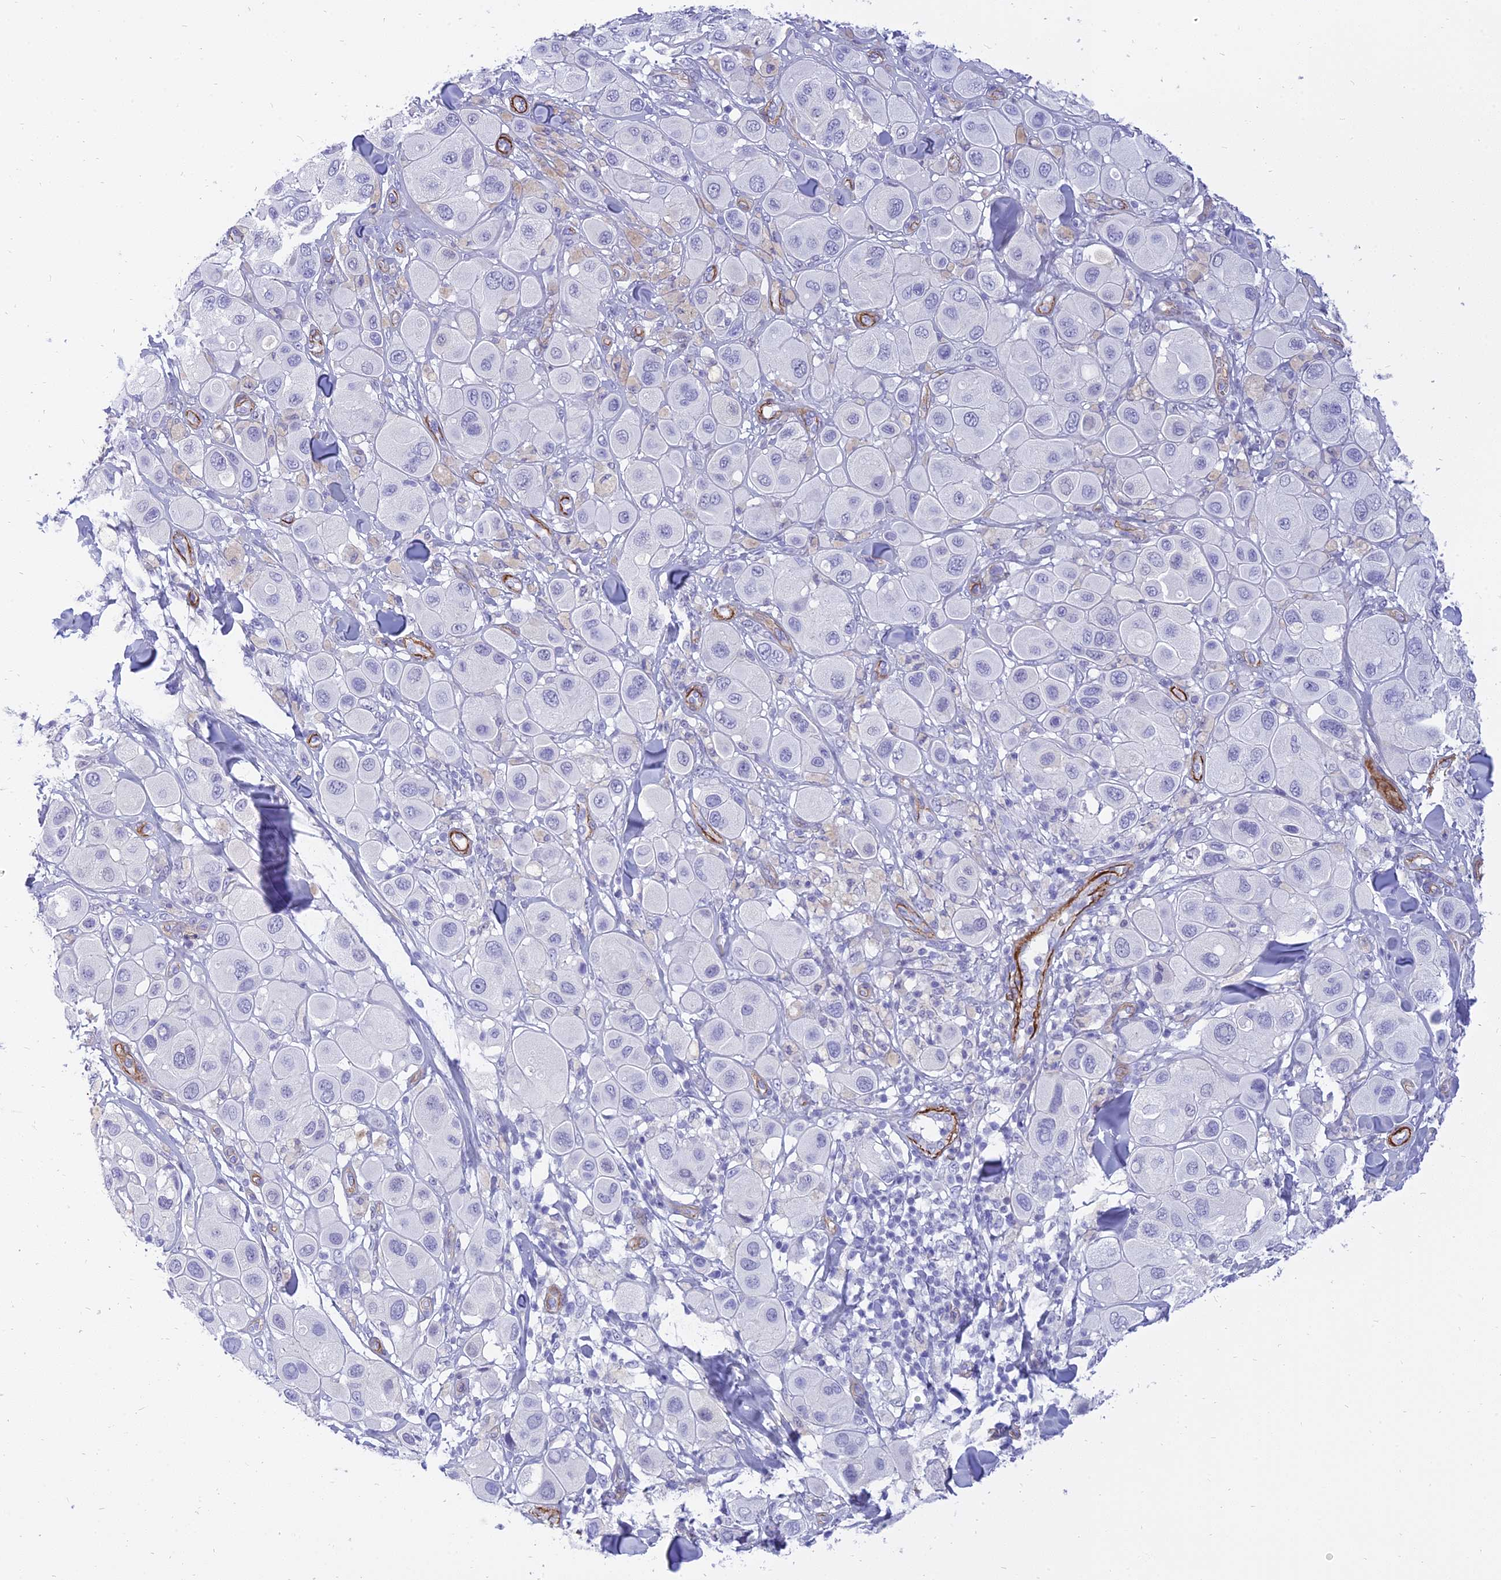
{"staining": {"intensity": "negative", "quantity": "none", "location": "none"}, "tissue": "melanoma", "cell_type": "Tumor cells", "image_type": "cancer", "snomed": [{"axis": "morphology", "description": "Malignant melanoma, Metastatic site"}, {"axis": "topography", "description": "Skin"}], "caption": "Malignant melanoma (metastatic site) stained for a protein using IHC exhibits no expression tumor cells.", "gene": "CENPV", "patient": {"sex": "male", "age": 41}}